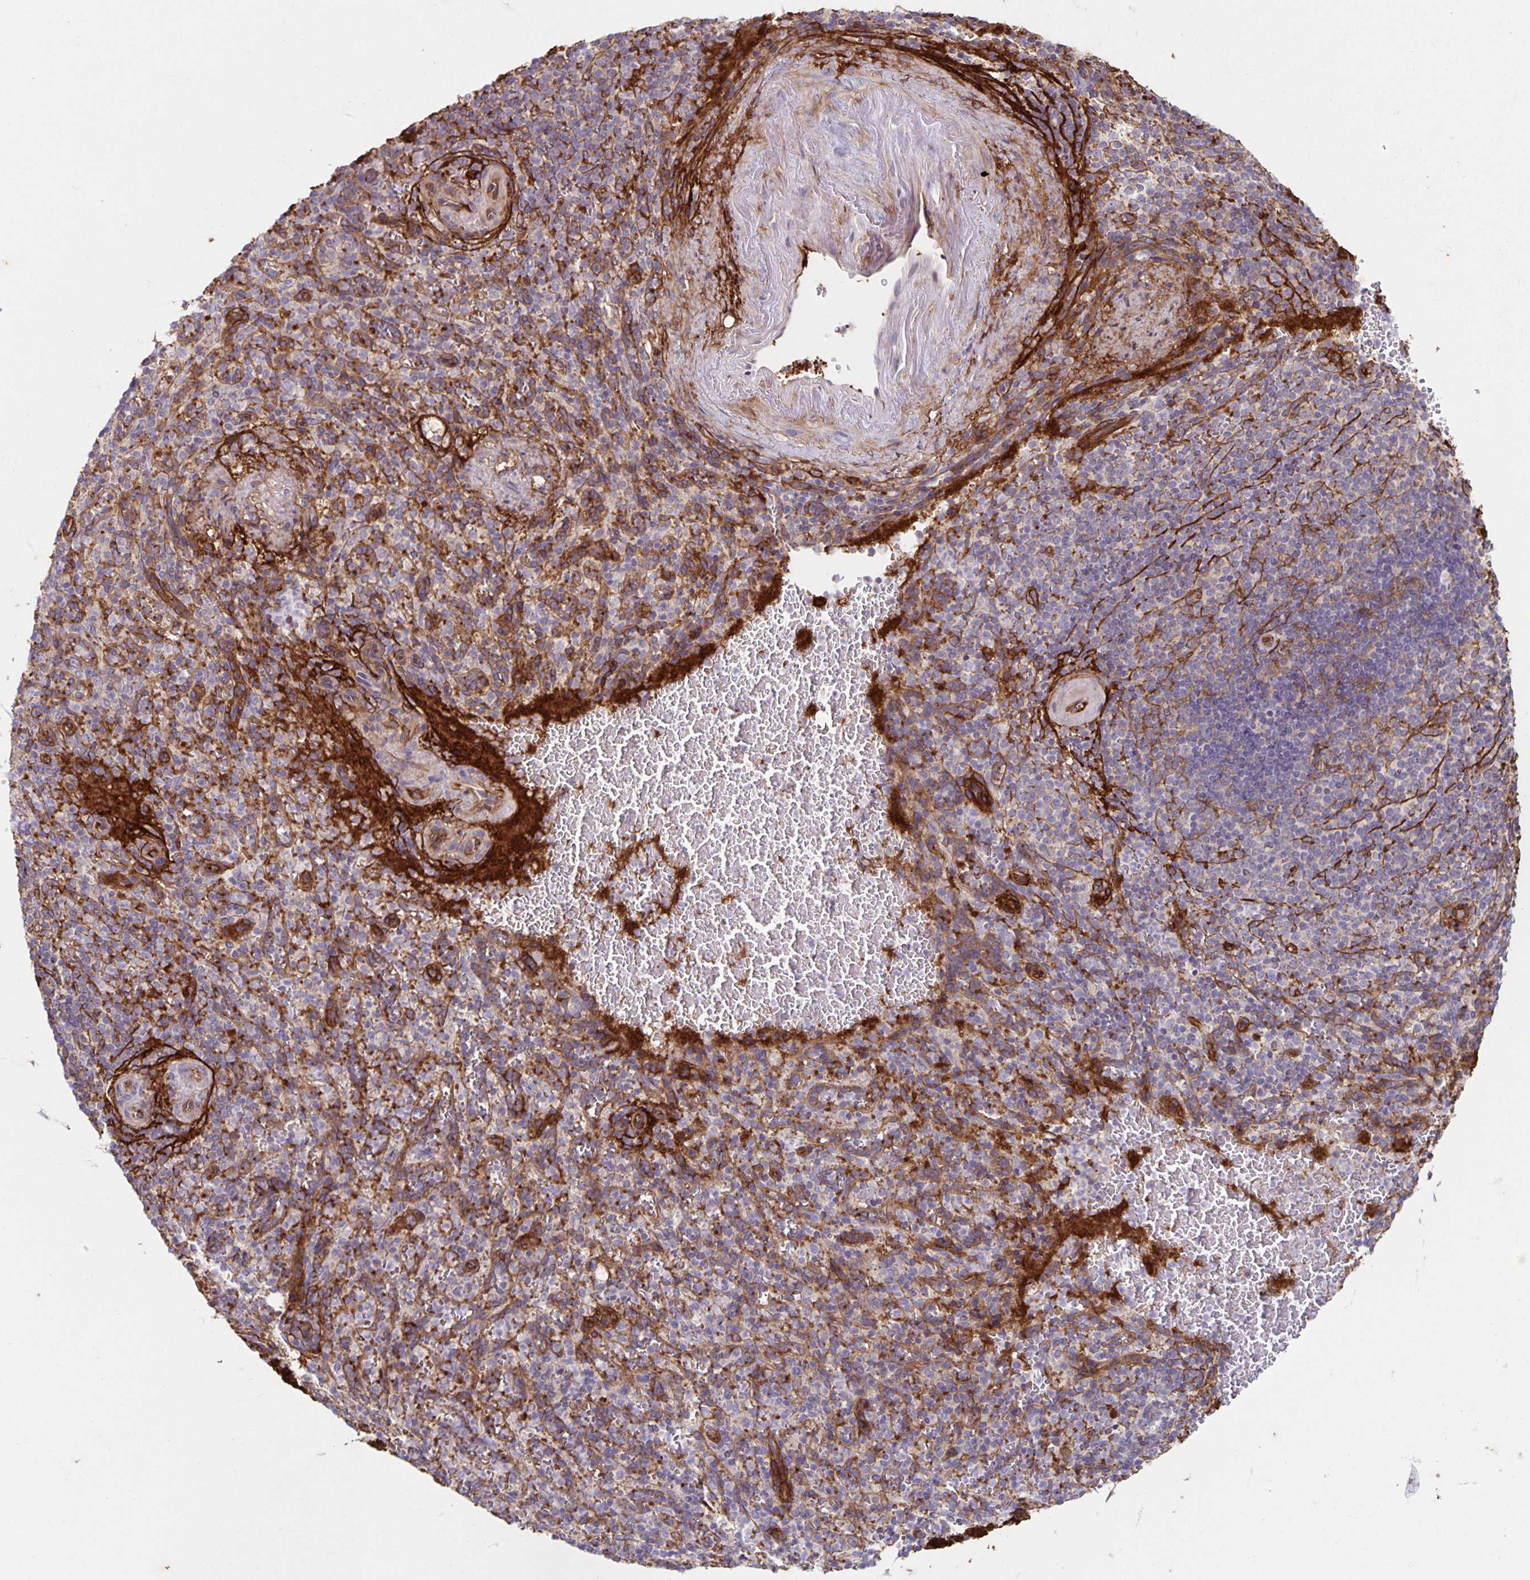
{"staining": {"intensity": "moderate", "quantity": "25%-75%", "location": "cytoplasmic/membranous"}, "tissue": "spleen", "cell_type": "Cells in red pulp", "image_type": "normal", "snomed": [{"axis": "morphology", "description": "Normal tissue, NOS"}, {"axis": "topography", "description": "Spleen"}], "caption": "DAB (3,3'-diaminobenzidine) immunohistochemical staining of benign human spleen shows moderate cytoplasmic/membranous protein positivity in about 25%-75% of cells in red pulp.", "gene": "ITGA2", "patient": {"sex": "female", "age": 74}}